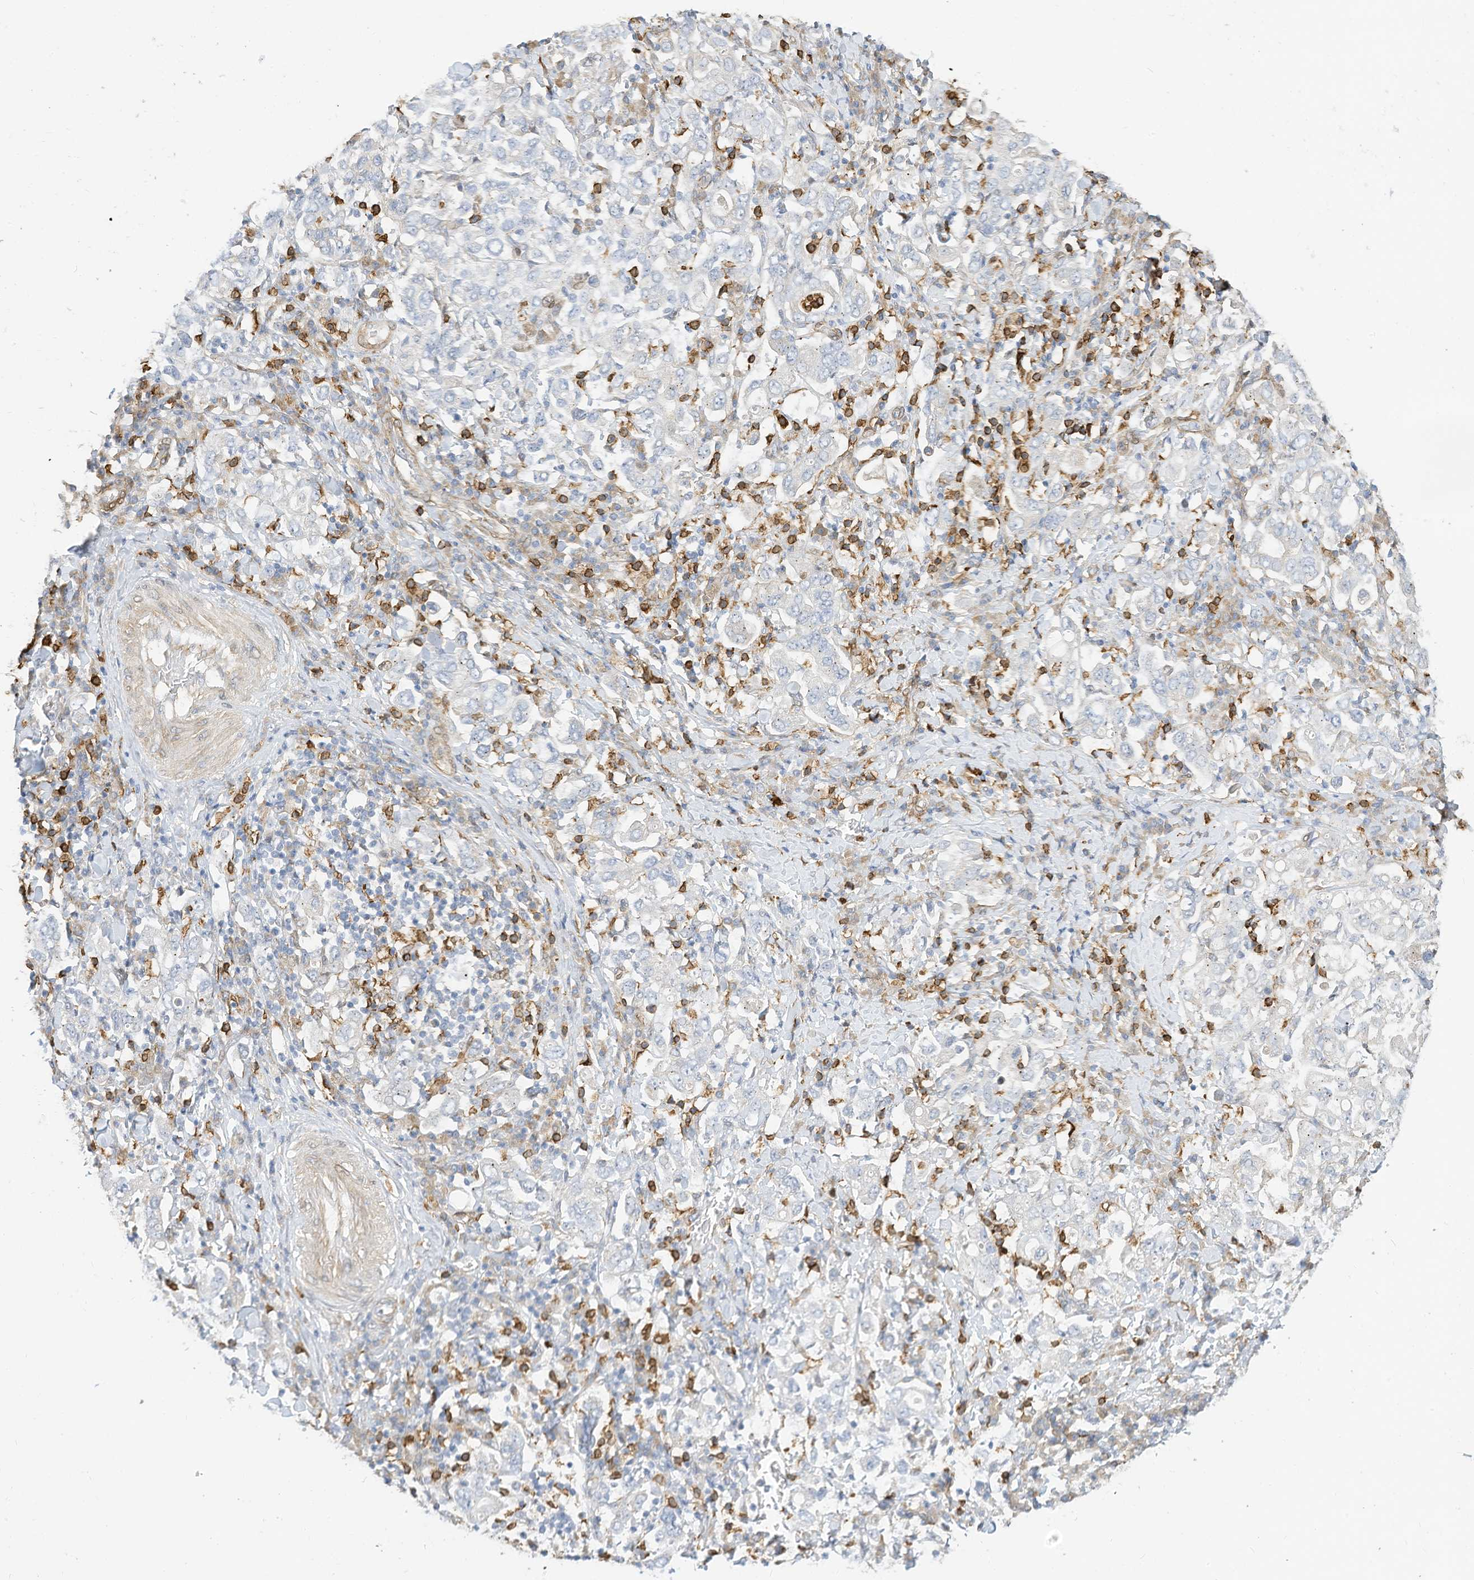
{"staining": {"intensity": "negative", "quantity": "none", "location": "none"}, "tissue": "stomach cancer", "cell_type": "Tumor cells", "image_type": "cancer", "snomed": [{"axis": "morphology", "description": "Adenocarcinoma, NOS"}, {"axis": "topography", "description": "Stomach, upper"}], "caption": "Human stomach adenocarcinoma stained for a protein using immunohistochemistry reveals no expression in tumor cells.", "gene": "ATP13A1", "patient": {"sex": "male", "age": 62}}